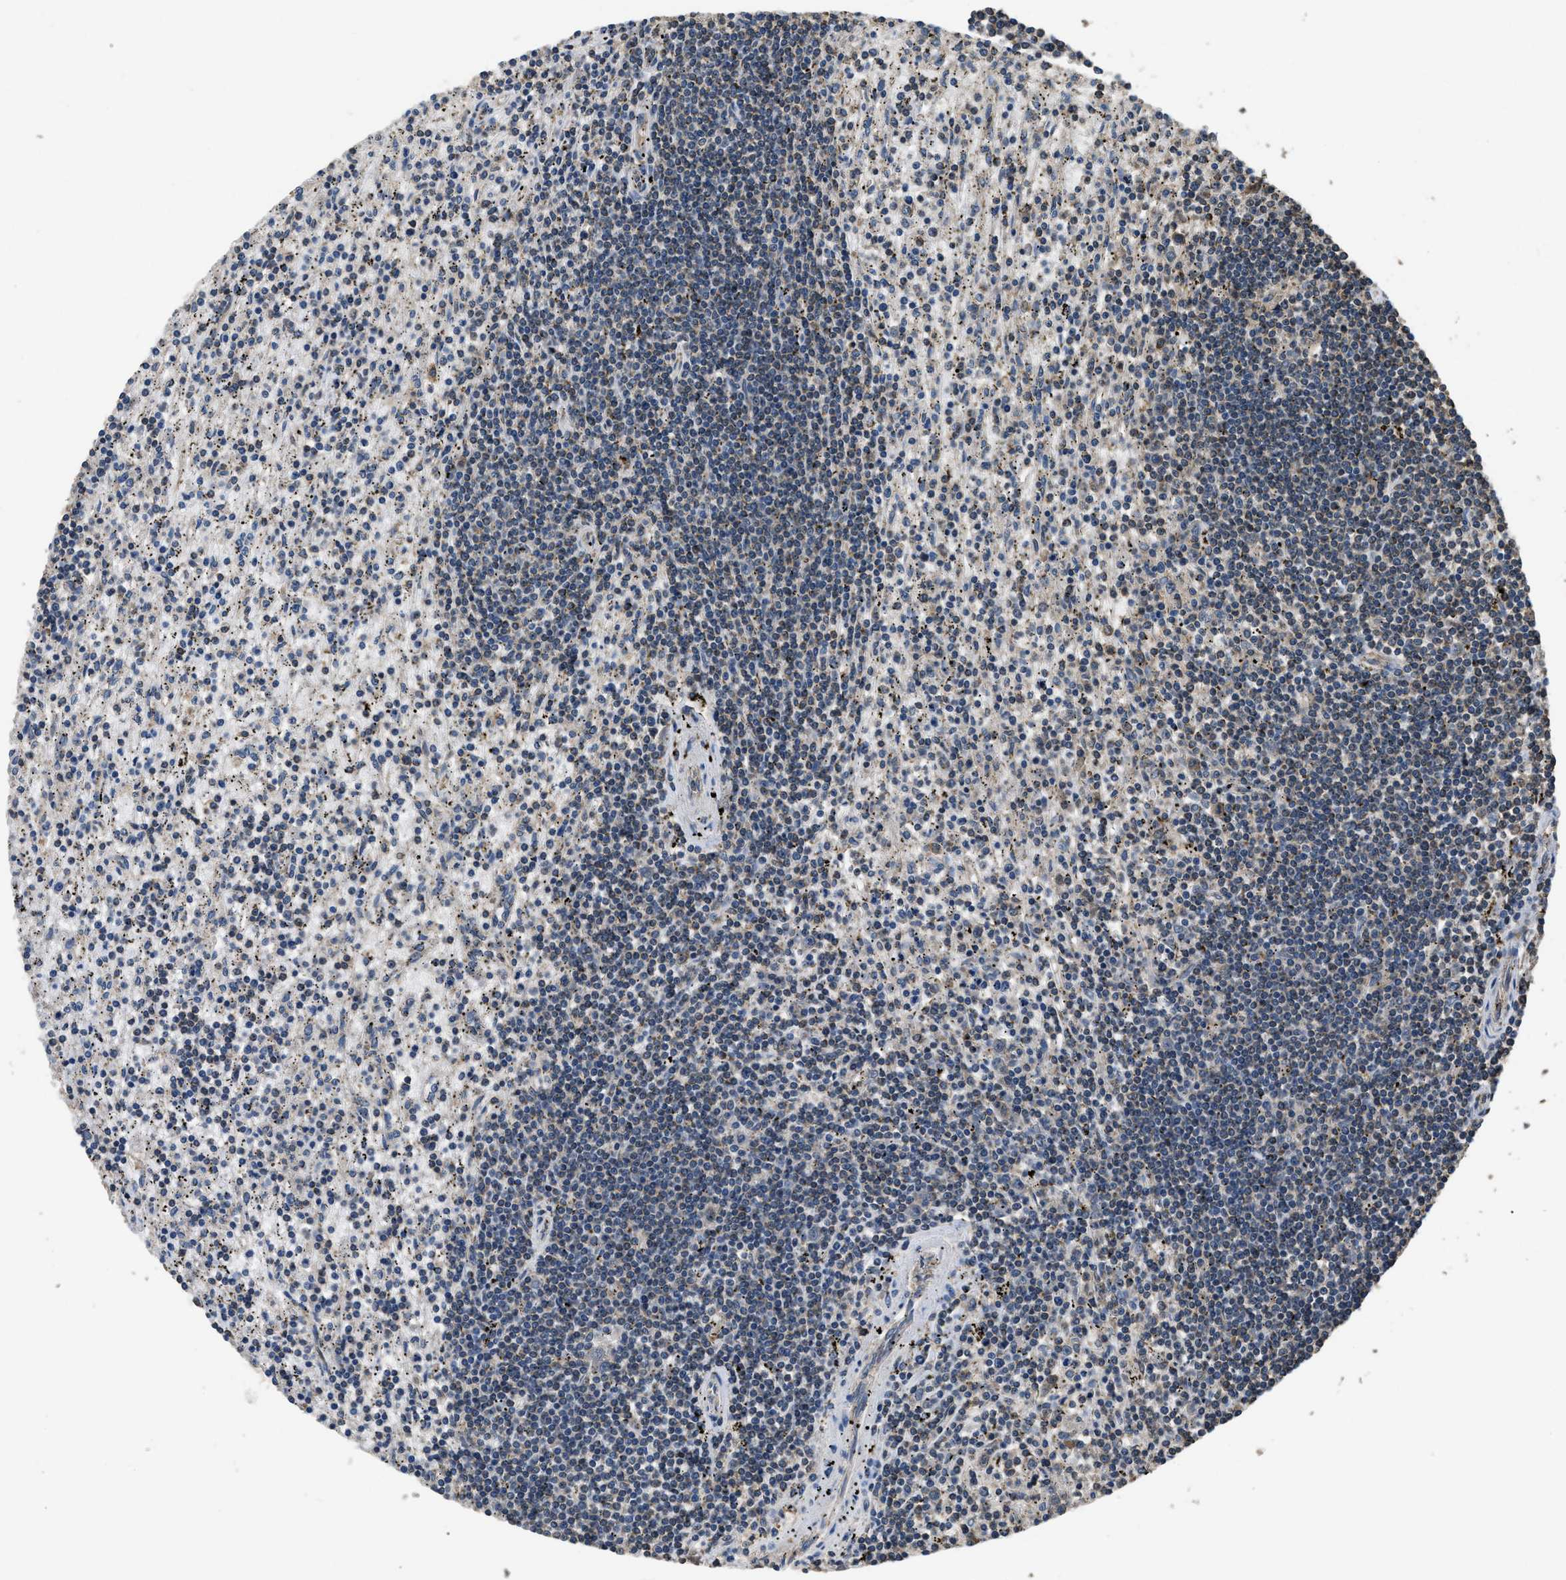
{"staining": {"intensity": "negative", "quantity": "none", "location": "none"}, "tissue": "lymphoma", "cell_type": "Tumor cells", "image_type": "cancer", "snomed": [{"axis": "morphology", "description": "Malignant lymphoma, non-Hodgkin's type, Low grade"}, {"axis": "topography", "description": "Spleen"}], "caption": "Immunohistochemistry image of human low-grade malignant lymphoma, non-Hodgkin's type stained for a protein (brown), which reveals no expression in tumor cells.", "gene": "DENND6B", "patient": {"sex": "male", "age": 76}}